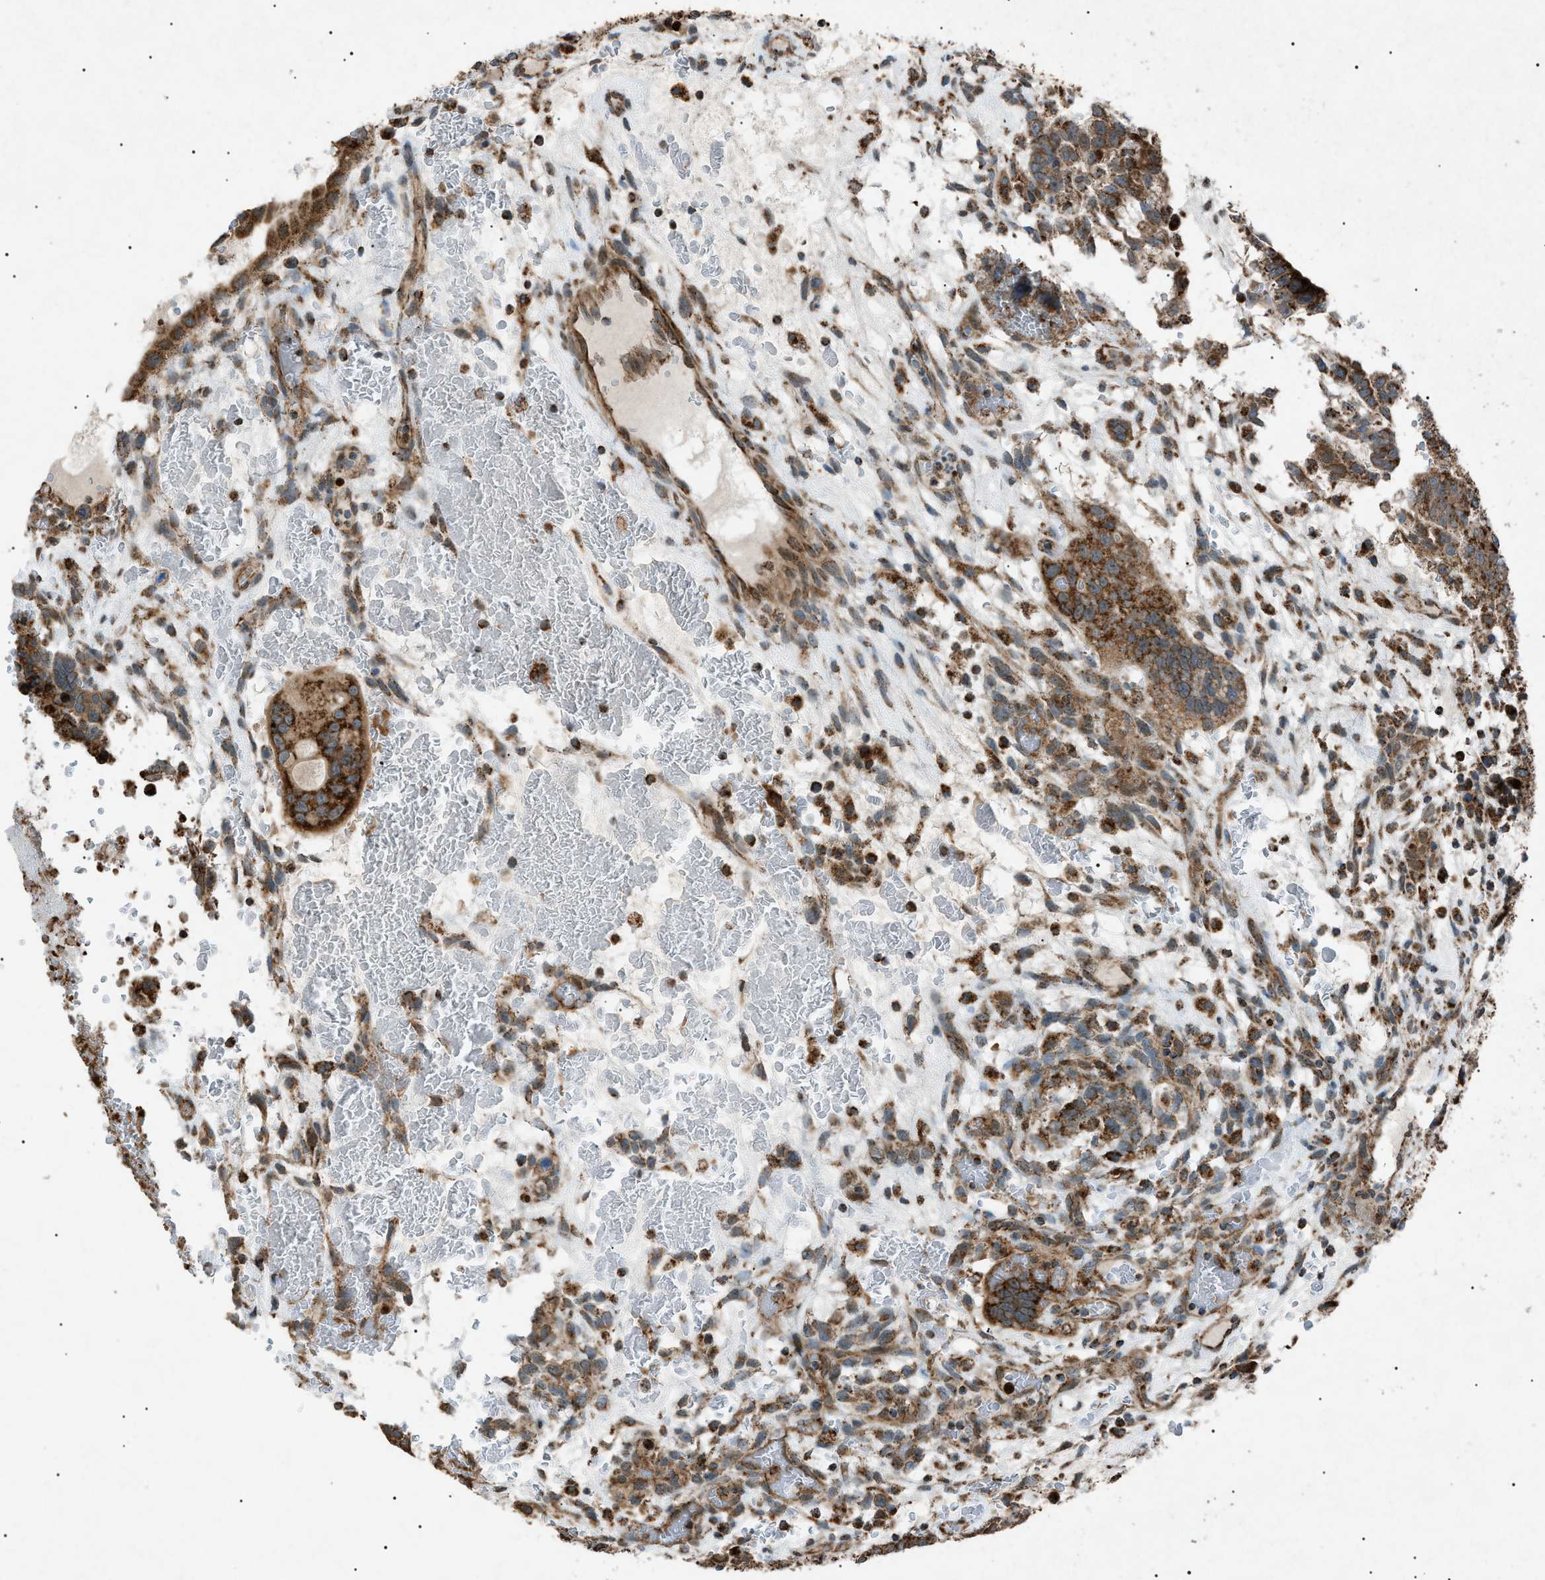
{"staining": {"intensity": "moderate", "quantity": ">75%", "location": "cytoplasmic/membranous"}, "tissue": "testis cancer", "cell_type": "Tumor cells", "image_type": "cancer", "snomed": [{"axis": "morphology", "description": "Seminoma, NOS"}, {"axis": "morphology", "description": "Carcinoma, Embryonal, NOS"}, {"axis": "topography", "description": "Testis"}], "caption": "Tumor cells exhibit medium levels of moderate cytoplasmic/membranous positivity in approximately >75% of cells in testis cancer (embryonal carcinoma).", "gene": "C1GALT1C1", "patient": {"sex": "male", "age": 52}}